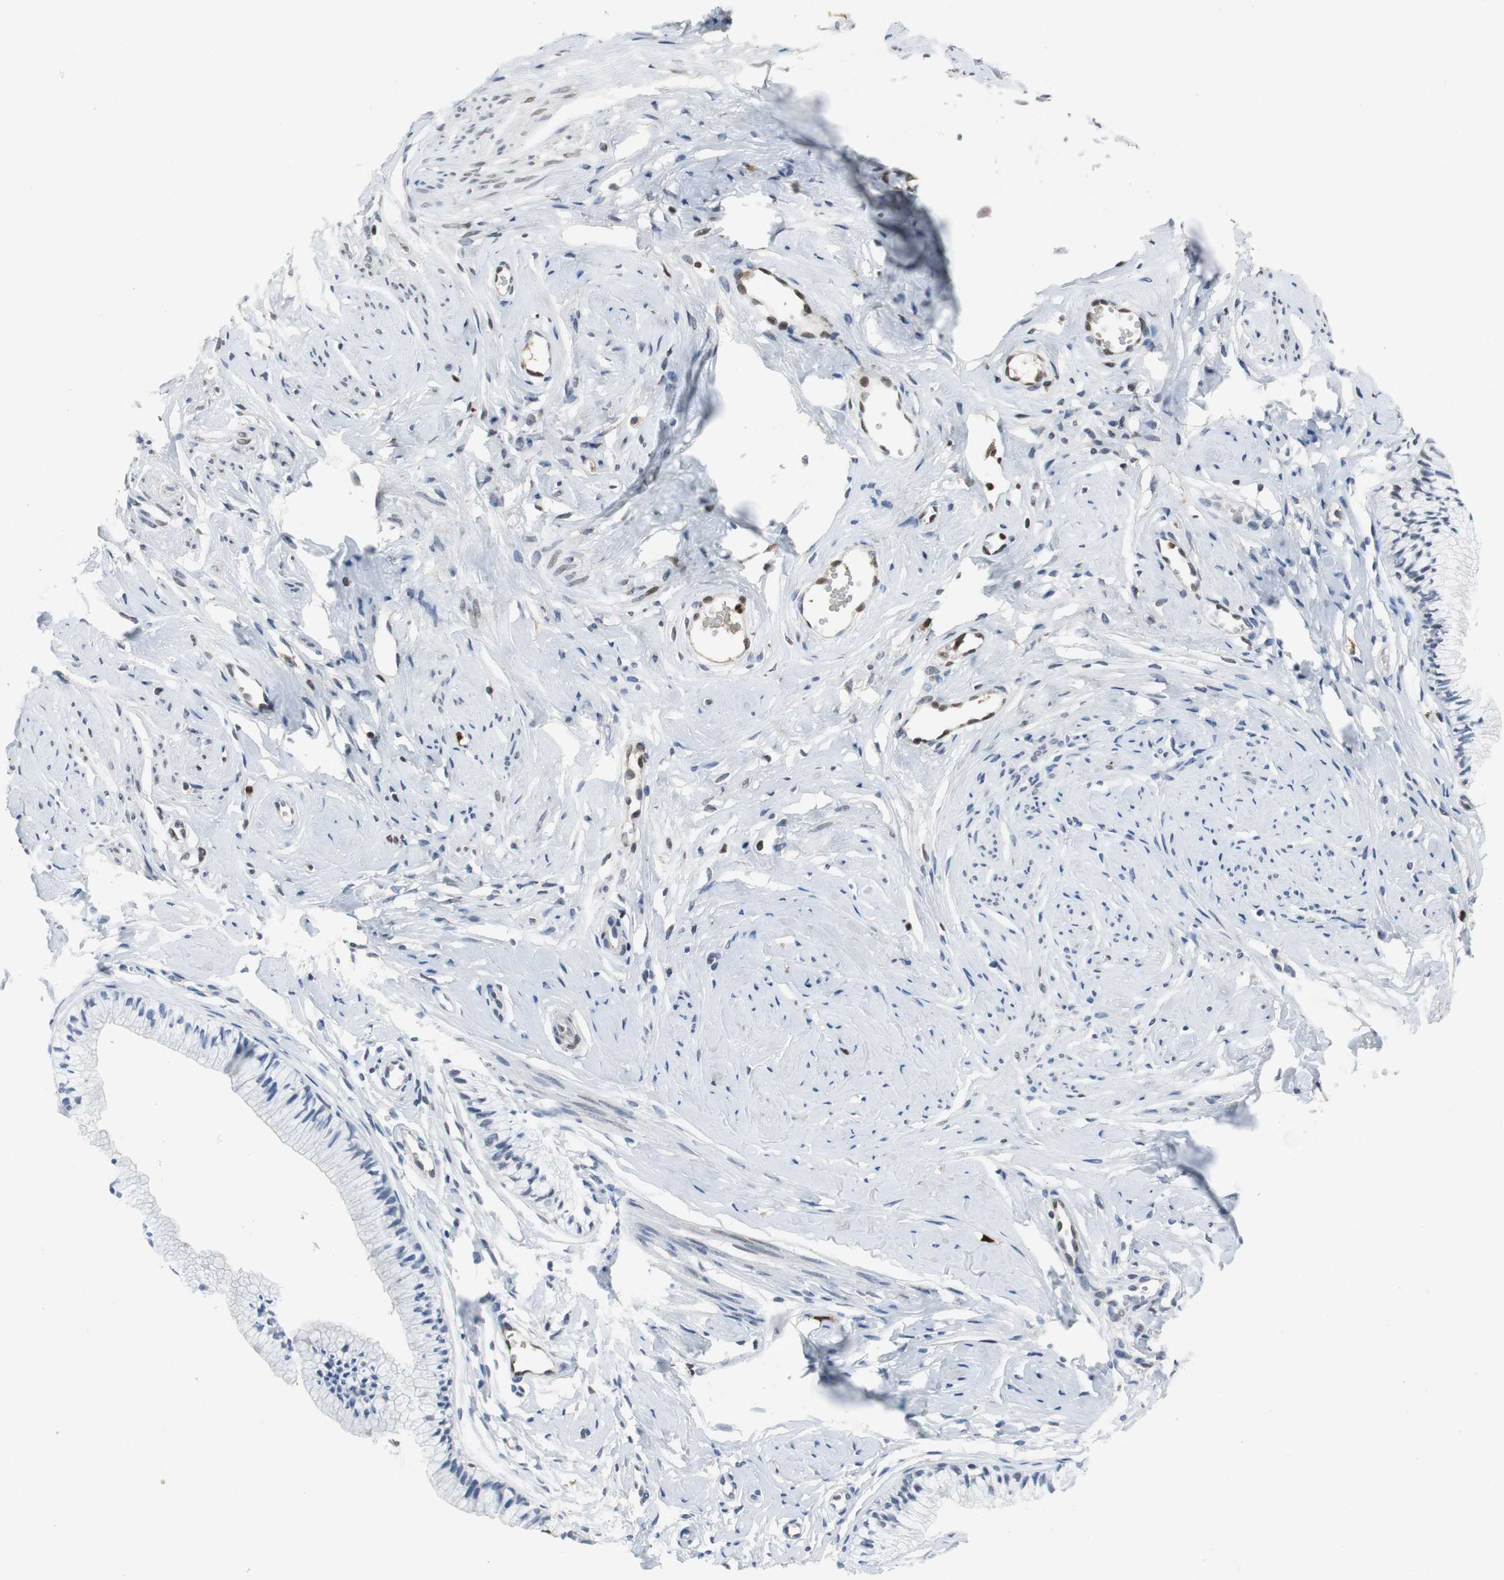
{"staining": {"intensity": "negative", "quantity": "none", "location": "none"}, "tissue": "cervix", "cell_type": "Glandular cells", "image_type": "normal", "snomed": [{"axis": "morphology", "description": "Normal tissue, NOS"}, {"axis": "topography", "description": "Cervix"}], "caption": "Histopathology image shows no protein positivity in glandular cells of benign cervix.", "gene": "ORM1", "patient": {"sex": "female", "age": 46}}